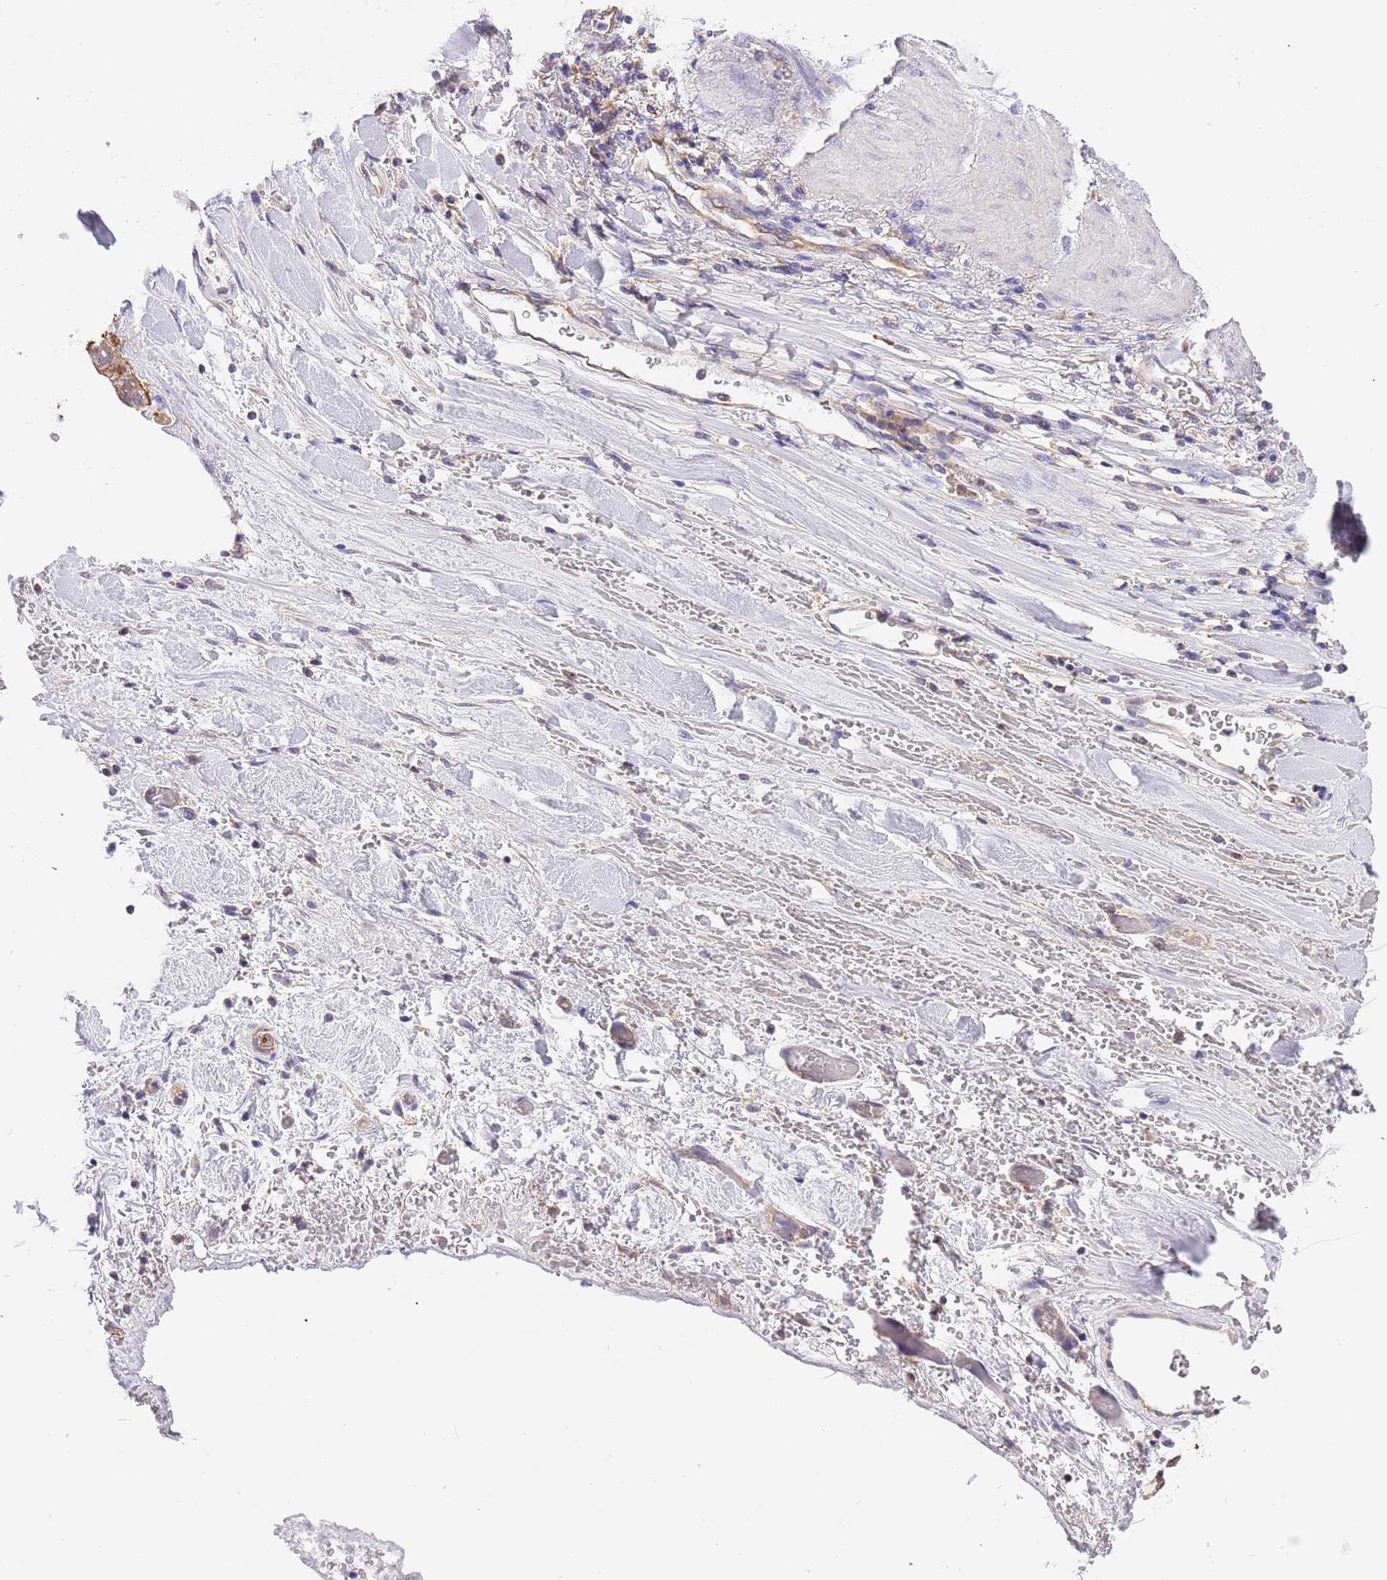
{"staining": {"intensity": "moderate", "quantity": ">75%", "location": "cytoplasmic/membranous"}, "tissue": "stomach cancer", "cell_type": "Tumor cells", "image_type": "cancer", "snomed": [{"axis": "morphology", "description": "Adenocarcinoma, NOS"}, {"axis": "topography", "description": "Stomach"}], "caption": "Stomach cancer (adenocarcinoma) was stained to show a protein in brown. There is medium levels of moderate cytoplasmic/membranous positivity in approximately >75% of tumor cells.", "gene": "STIP1", "patient": {"sex": "male", "age": 62}}